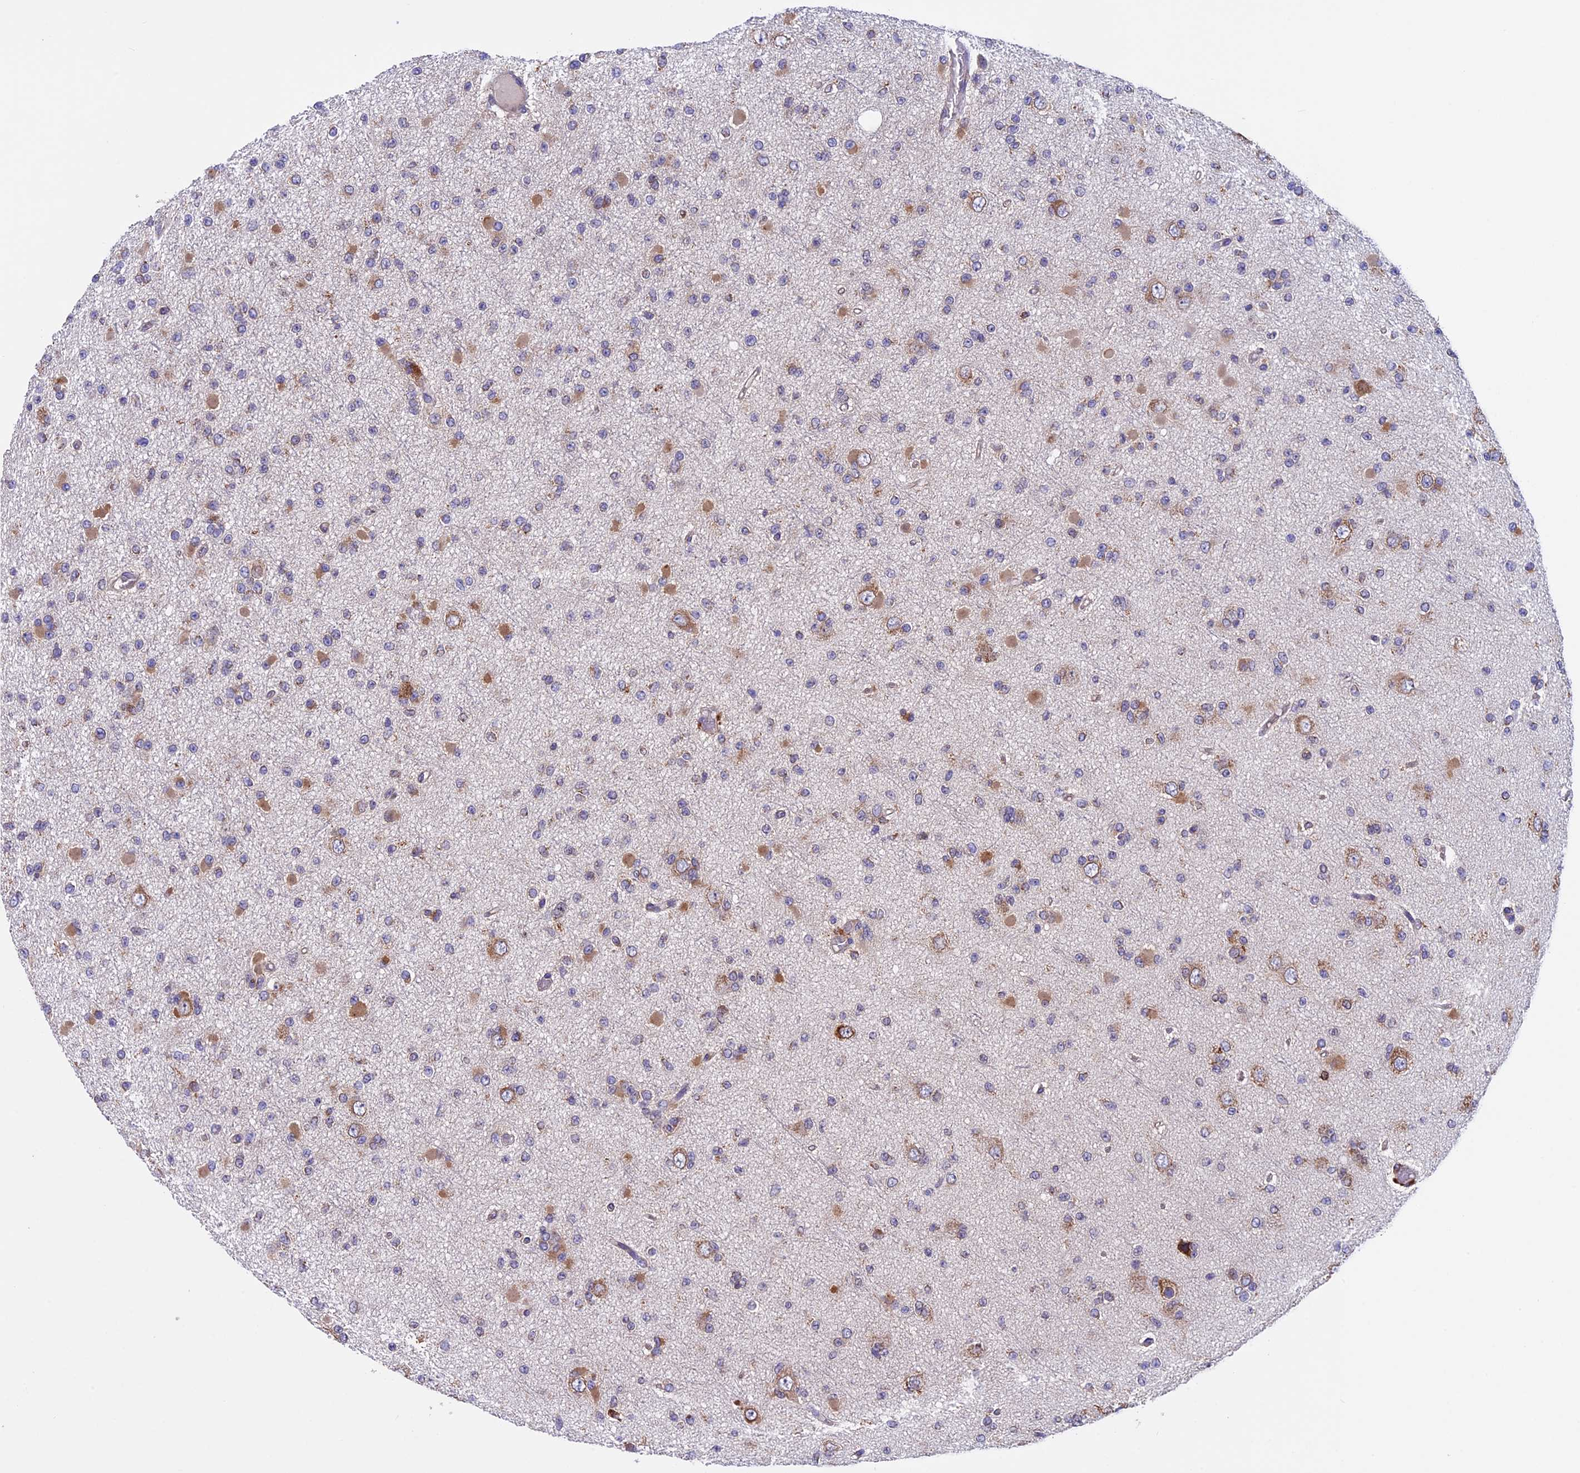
{"staining": {"intensity": "moderate", "quantity": "<25%", "location": "cytoplasmic/membranous"}, "tissue": "glioma", "cell_type": "Tumor cells", "image_type": "cancer", "snomed": [{"axis": "morphology", "description": "Glioma, malignant, Low grade"}, {"axis": "topography", "description": "Brain"}], "caption": "Moderate cytoplasmic/membranous positivity is present in approximately <25% of tumor cells in glioma.", "gene": "BTBD3", "patient": {"sex": "female", "age": 22}}